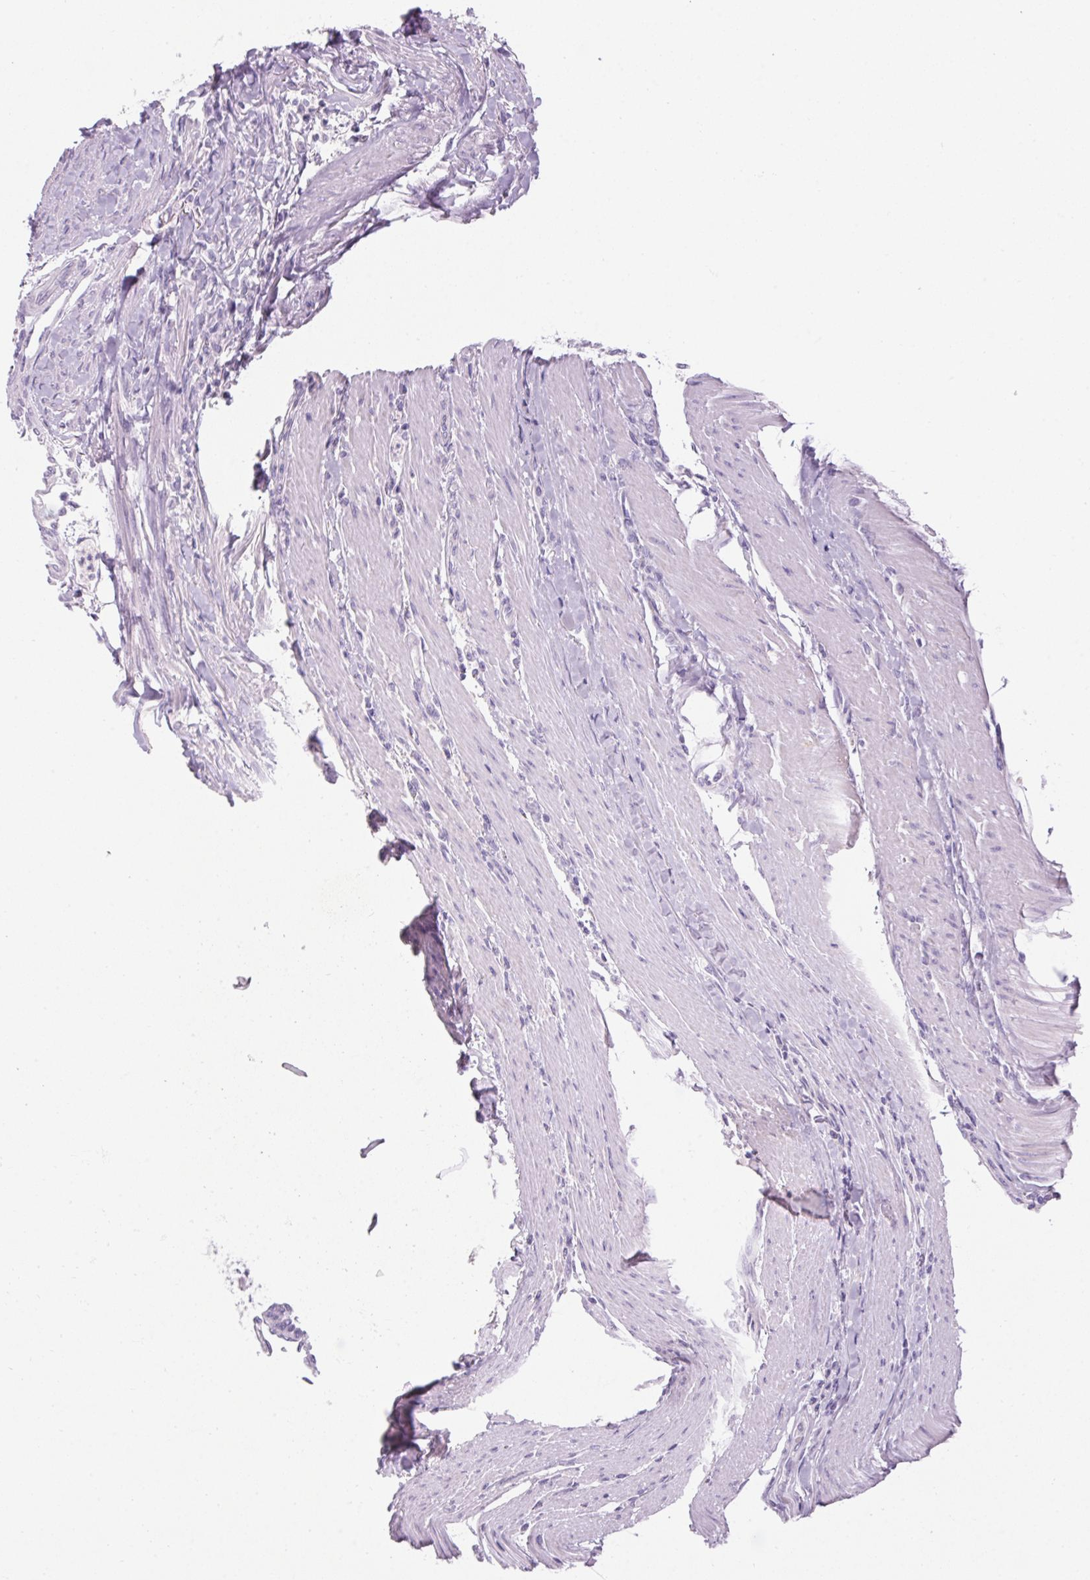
{"staining": {"intensity": "negative", "quantity": "none", "location": "none"}, "tissue": "colorectal cancer", "cell_type": "Tumor cells", "image_type": "cancer", "snomed": [{"axis": "morphology", "description": "Adenocarcinoma, NOS"}, {"axis": "topography", "description": "Colon"}], "caption": "Immunohistochemistry image of human colorectal cancer (adenocarcinoma) stained for a protein (brown), which exhibits no positivity in tumor cells.", "gene": "RPTN", "patient": {"sex": "female", "age": 67}}